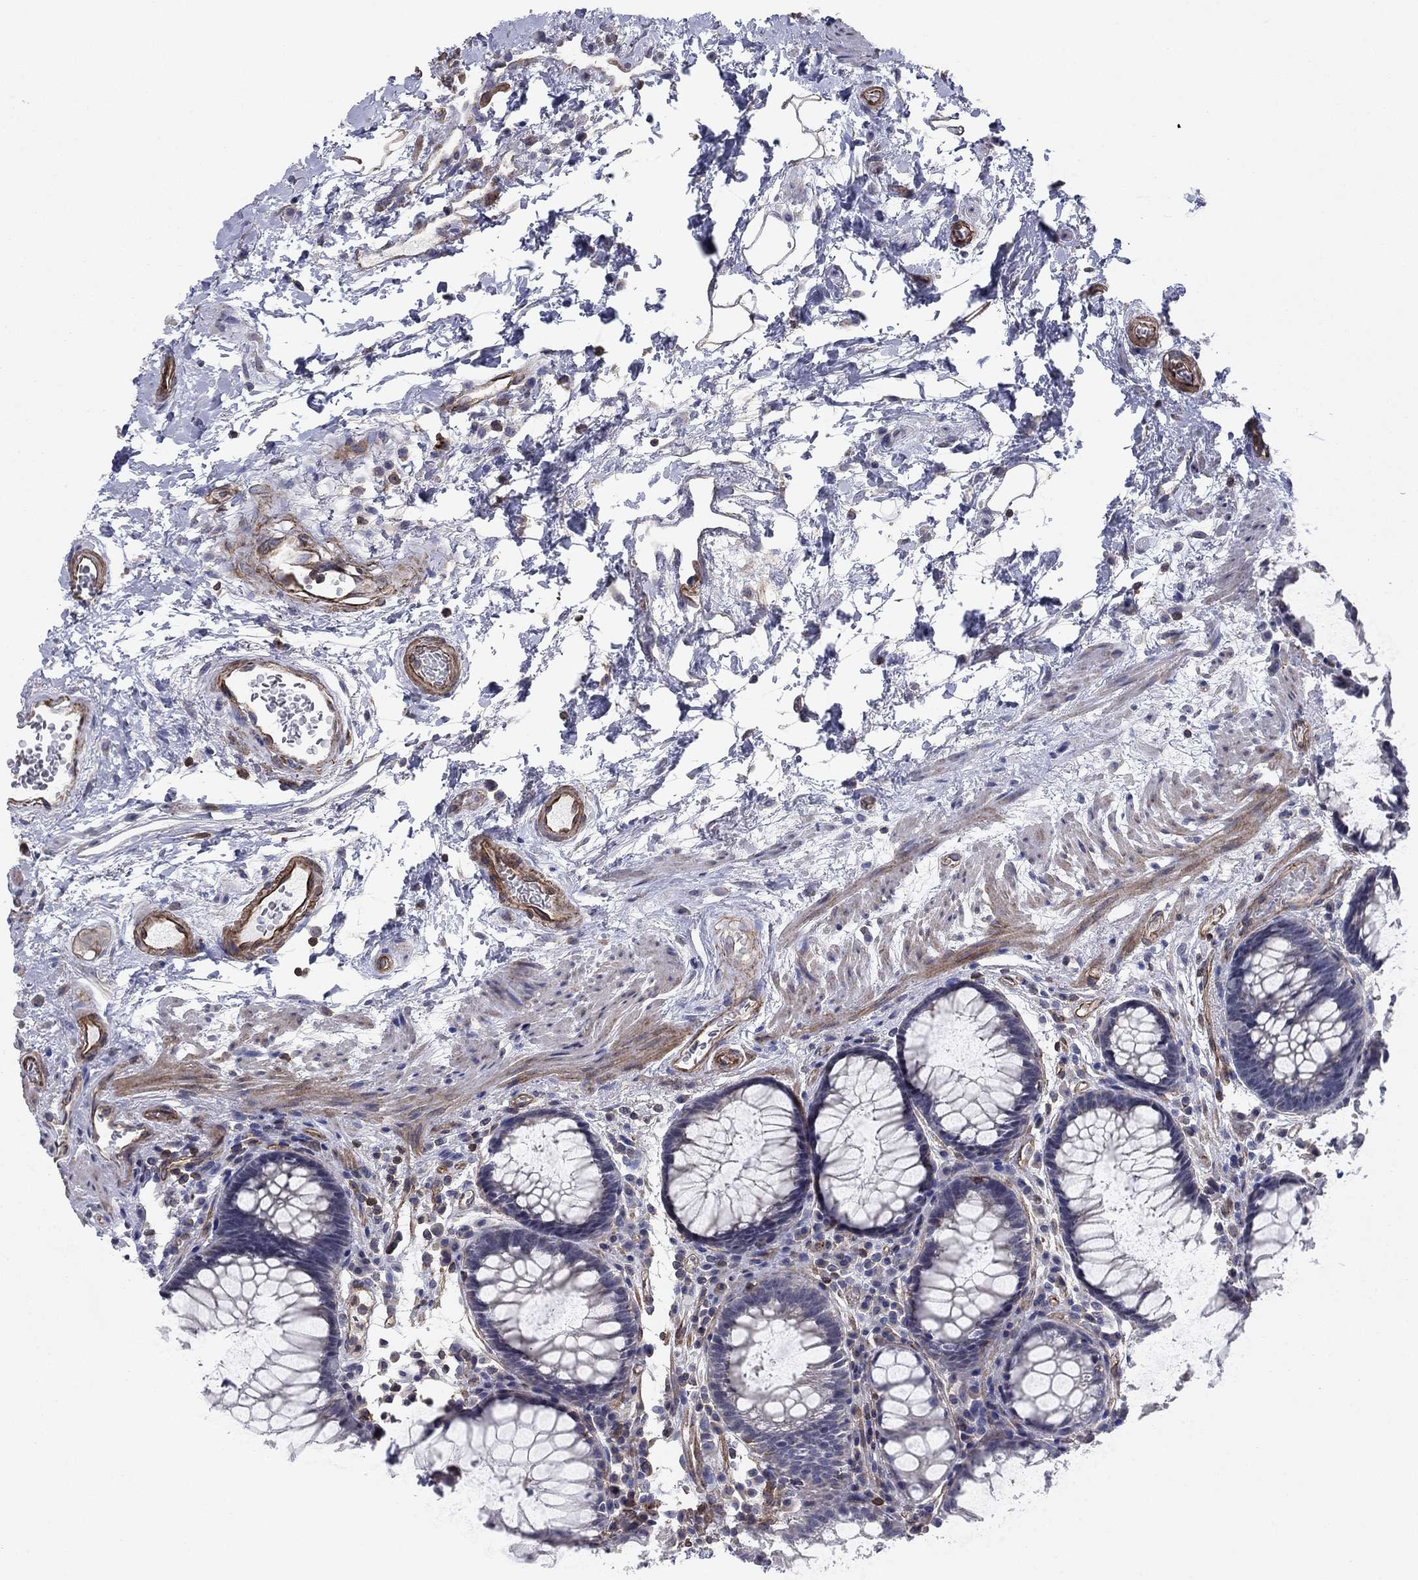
{"staining": {"intensity": "negative", "quantity": "none", "location": "none"}, "tissue": "rectum", "cell_type": "Glandular cells", "image_type": "normal", "snomed": [{"axis": "morphology", "description": "Normal tissue, NOS"}, {"axis": "topography", "description": "Rectum"}], "caption": "Photomicrograph shows no protein positivity in glandular cells of benign rectum.", "gene": "PSD4", "patient": {"sex": "female", "age": 68}}